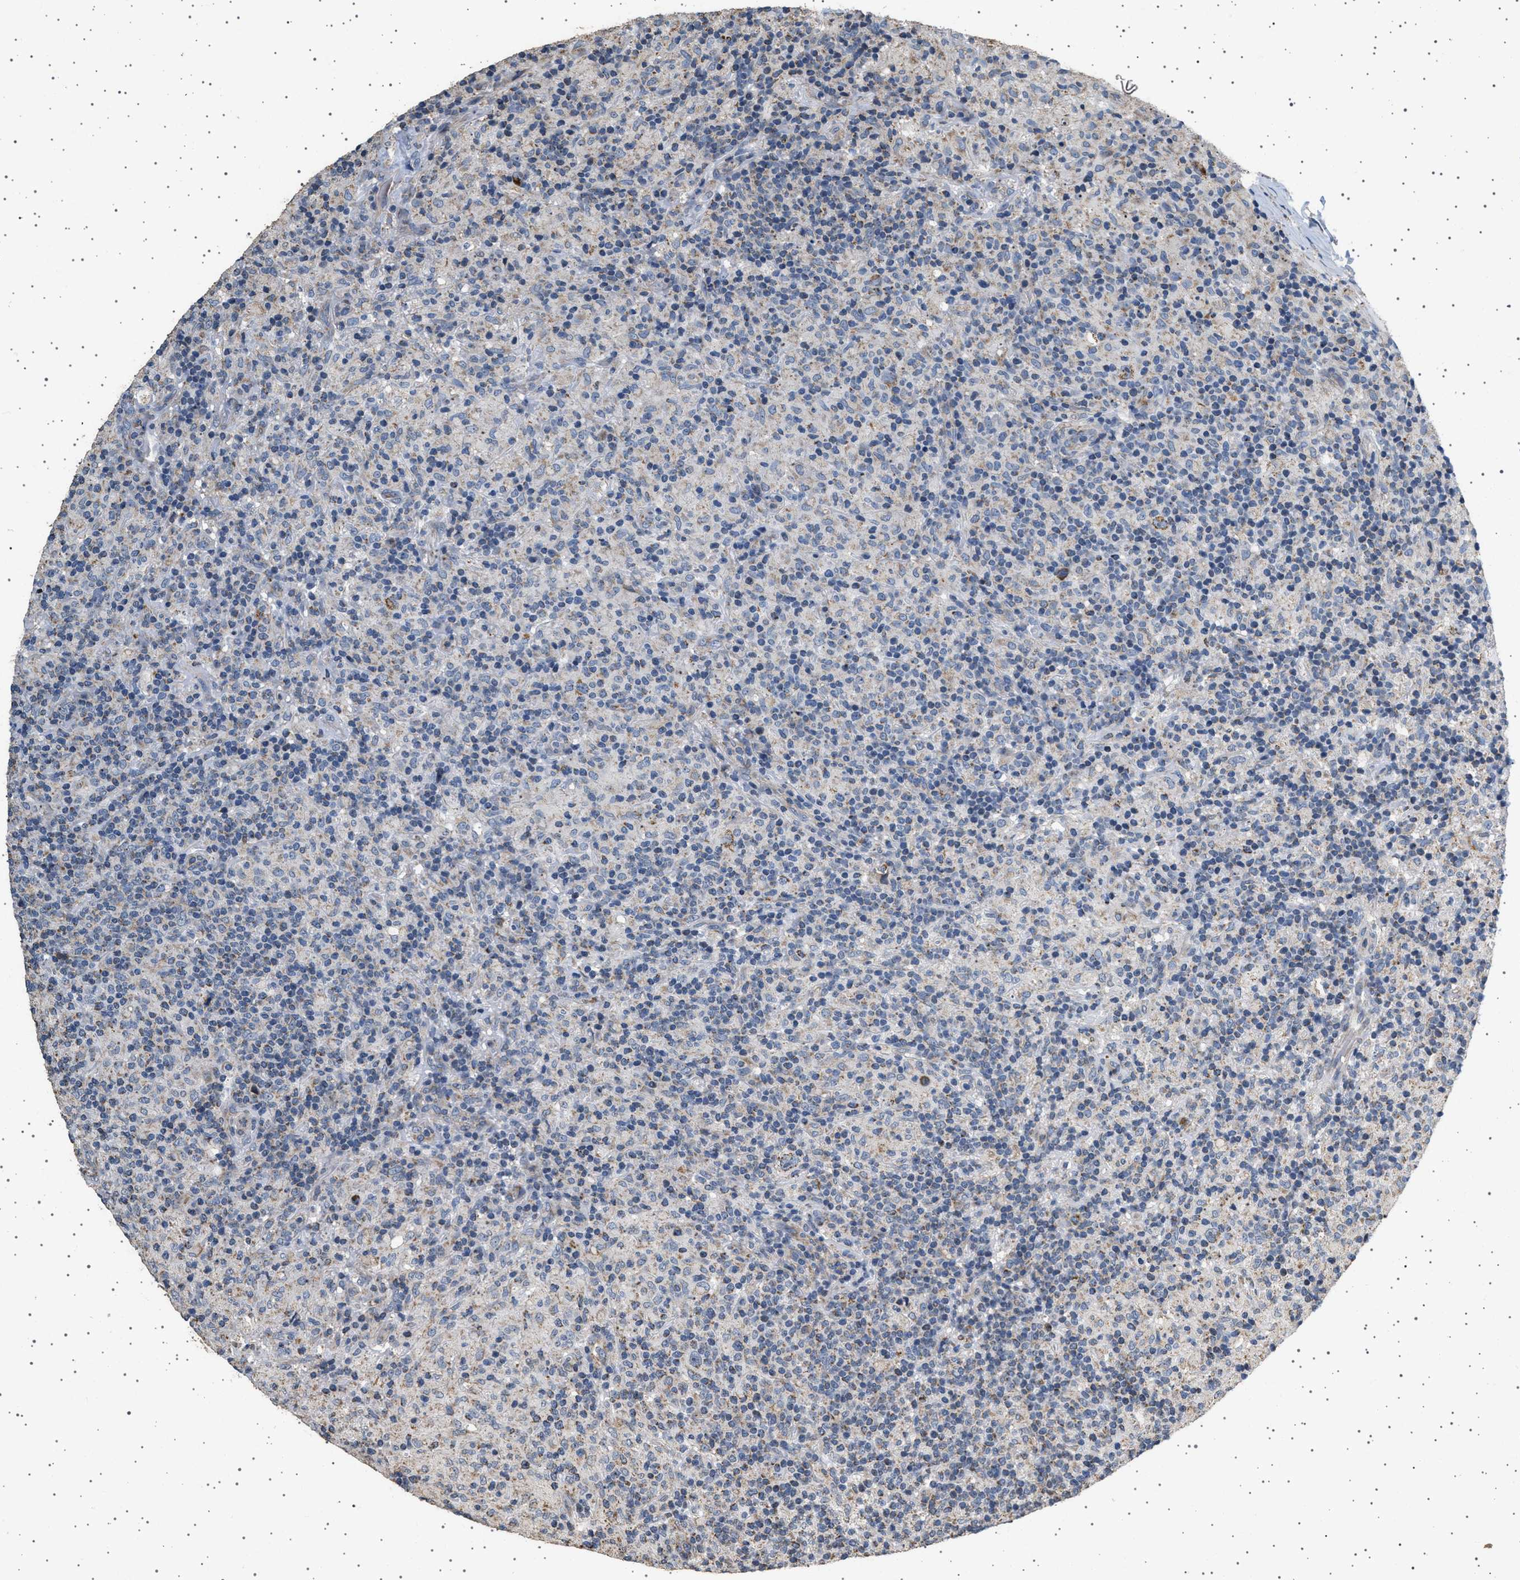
{"staining": {"intensity": "moderate", "quantity": "<25%", "location": "cytoplasmic/membranous"}, "tissue": "lymphoma", "cell_type": "Tumor cells", "image_type": "cancer", "snomed": [{"axis": "morphology", "description": "Hodgkin's disease, NOS"}, {"axis": "topography", "description": "Lymph node"}], "caption": "Hodgkin's disease stained with DAB (3,3'-diaminobenzidine) immunohistochemistry shows low levels of moderate cytoplasmic/membranous positivity in about <25% of tumor cells.", "gene": "KCNA4", "patient": {"sex": "male", "age": 70}}